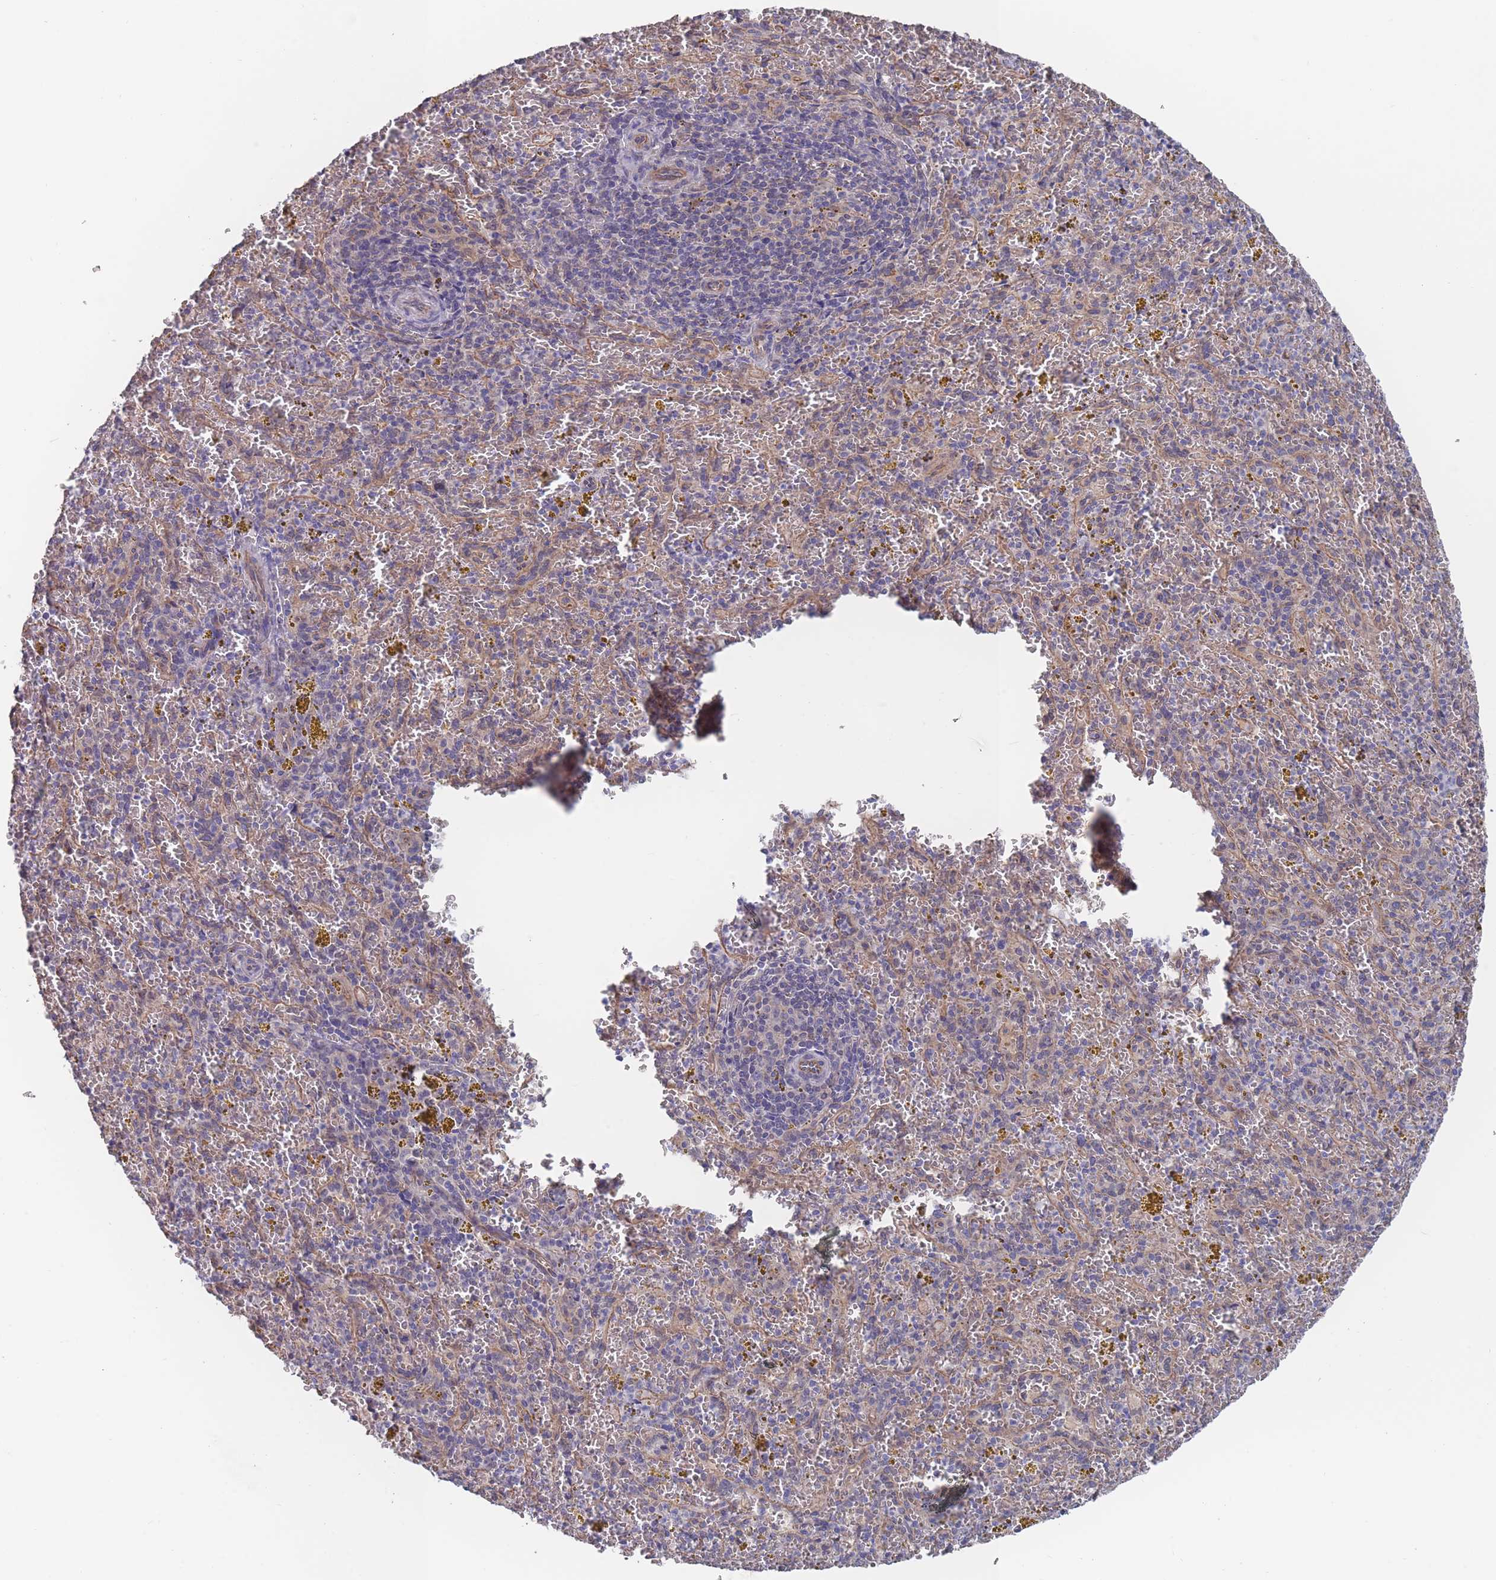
{"staining": {"intensity": "negative", "quantity": "none", "location": "none"}, "tissue": "spleen", "cell_type": "Cells in red pulp", "image_type": "normal", "snomed": [{"axis": "morphology", "description": "Normal tissue, NOS"}, {"axis": "topography", "description": "Spleen"}], "caption": "The histopathology image displays no significant staining in cells in red pulp of spleen.", "gene": "SLC1A6", "patient": {"sex": "male", "age": 57}}